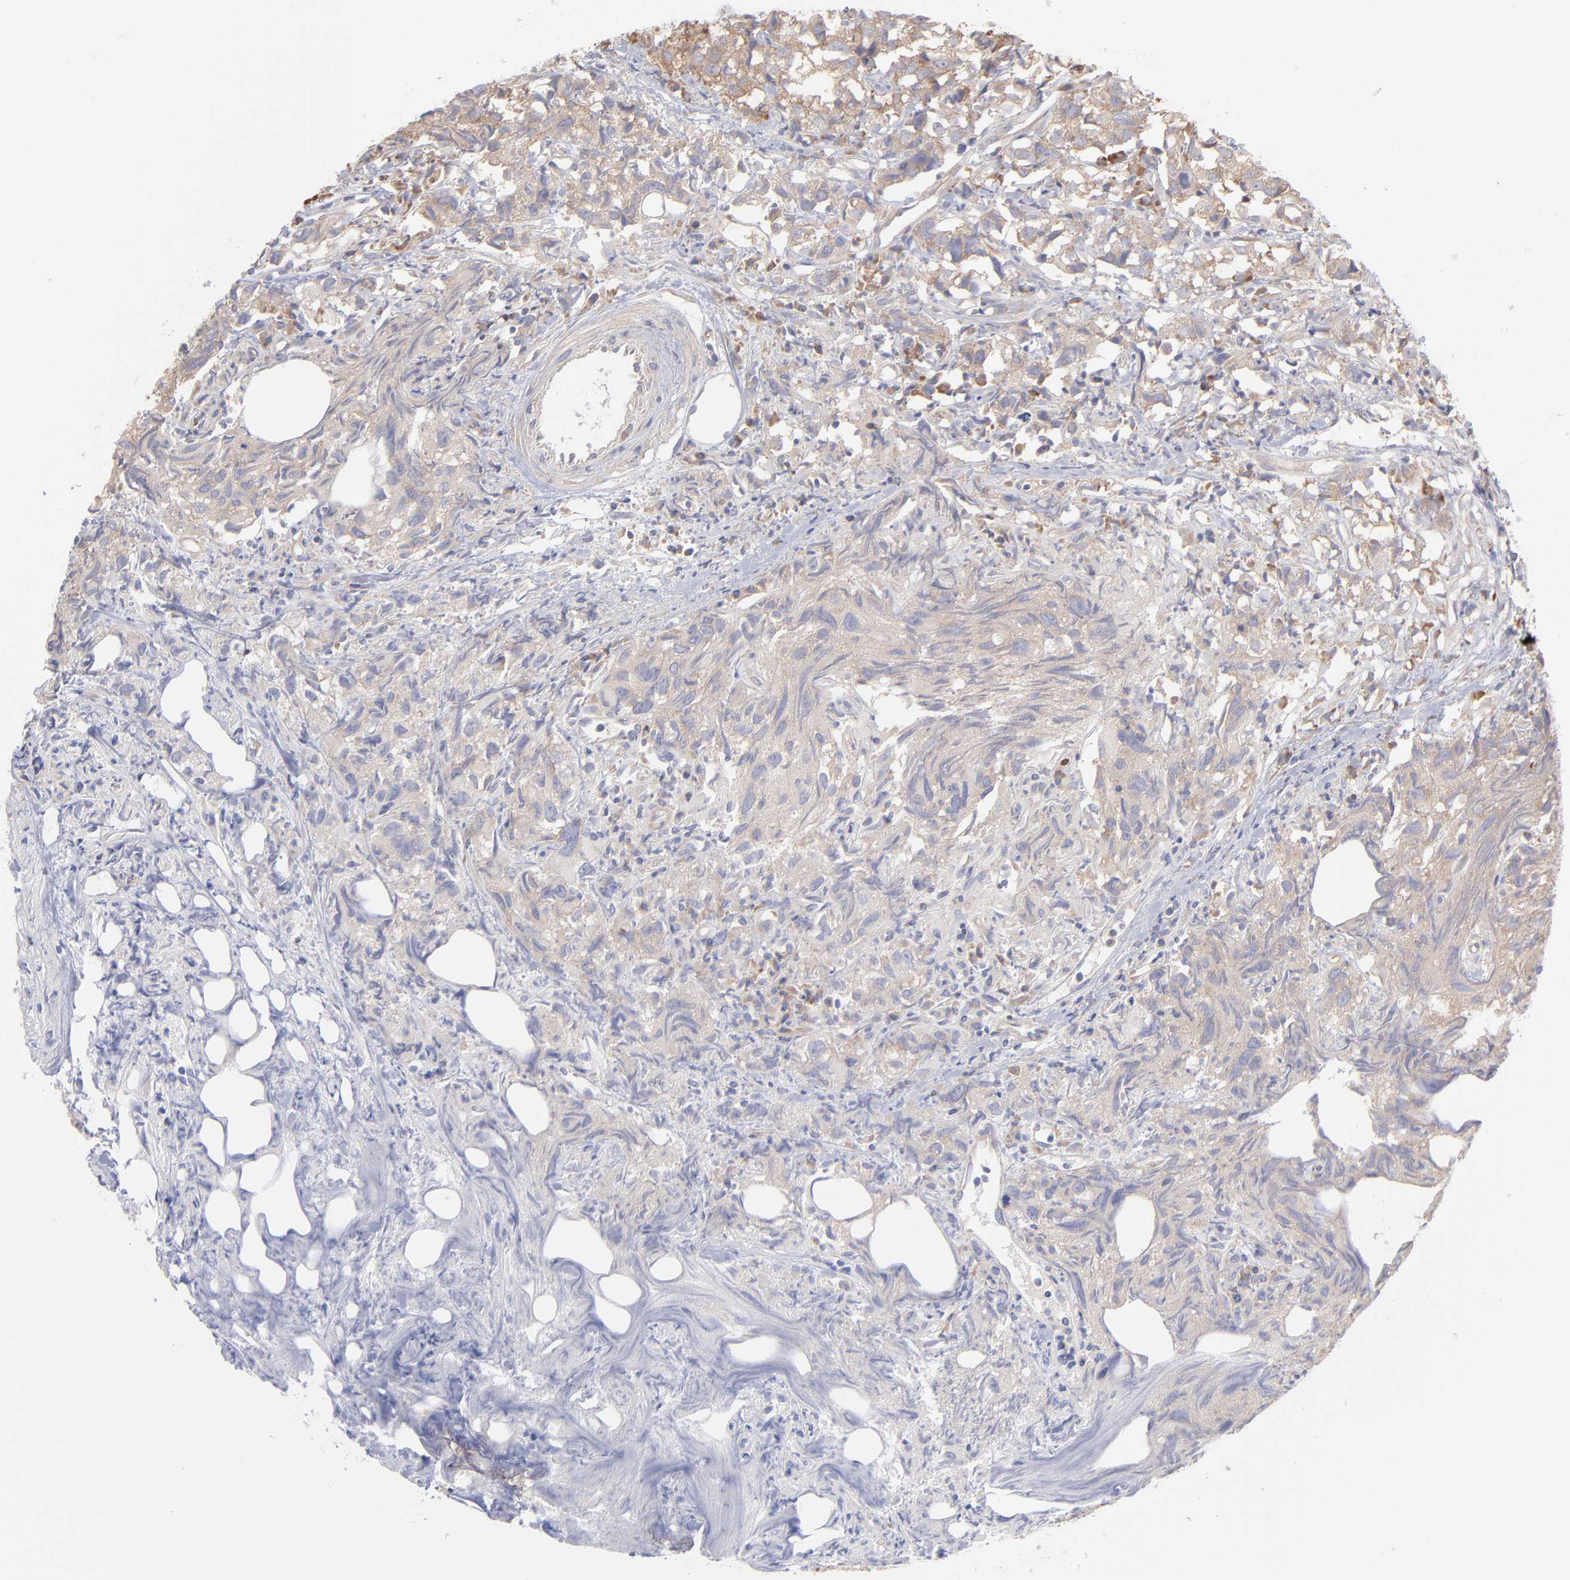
{"staining": {"intensity": "negative", "quantity": "none", "location": "none"}, "tissue": "urothelial cancer", "cell_type": "Tumor cells", "image_type": "cancer", "snomed": [{"axis": "morphology", "description": "Urothelial carcinoma, High grade"}, {"axis": "topography", "description": "Urinary bladder"}], "caption": "A high-resolution photomicrograph shows immunohistochemistry staining of urothelial cancer, which demonstrates no significant positivity in tumor cells.", "gene": "RPLP0", "patient": {"sex": "female", "age": 75}}